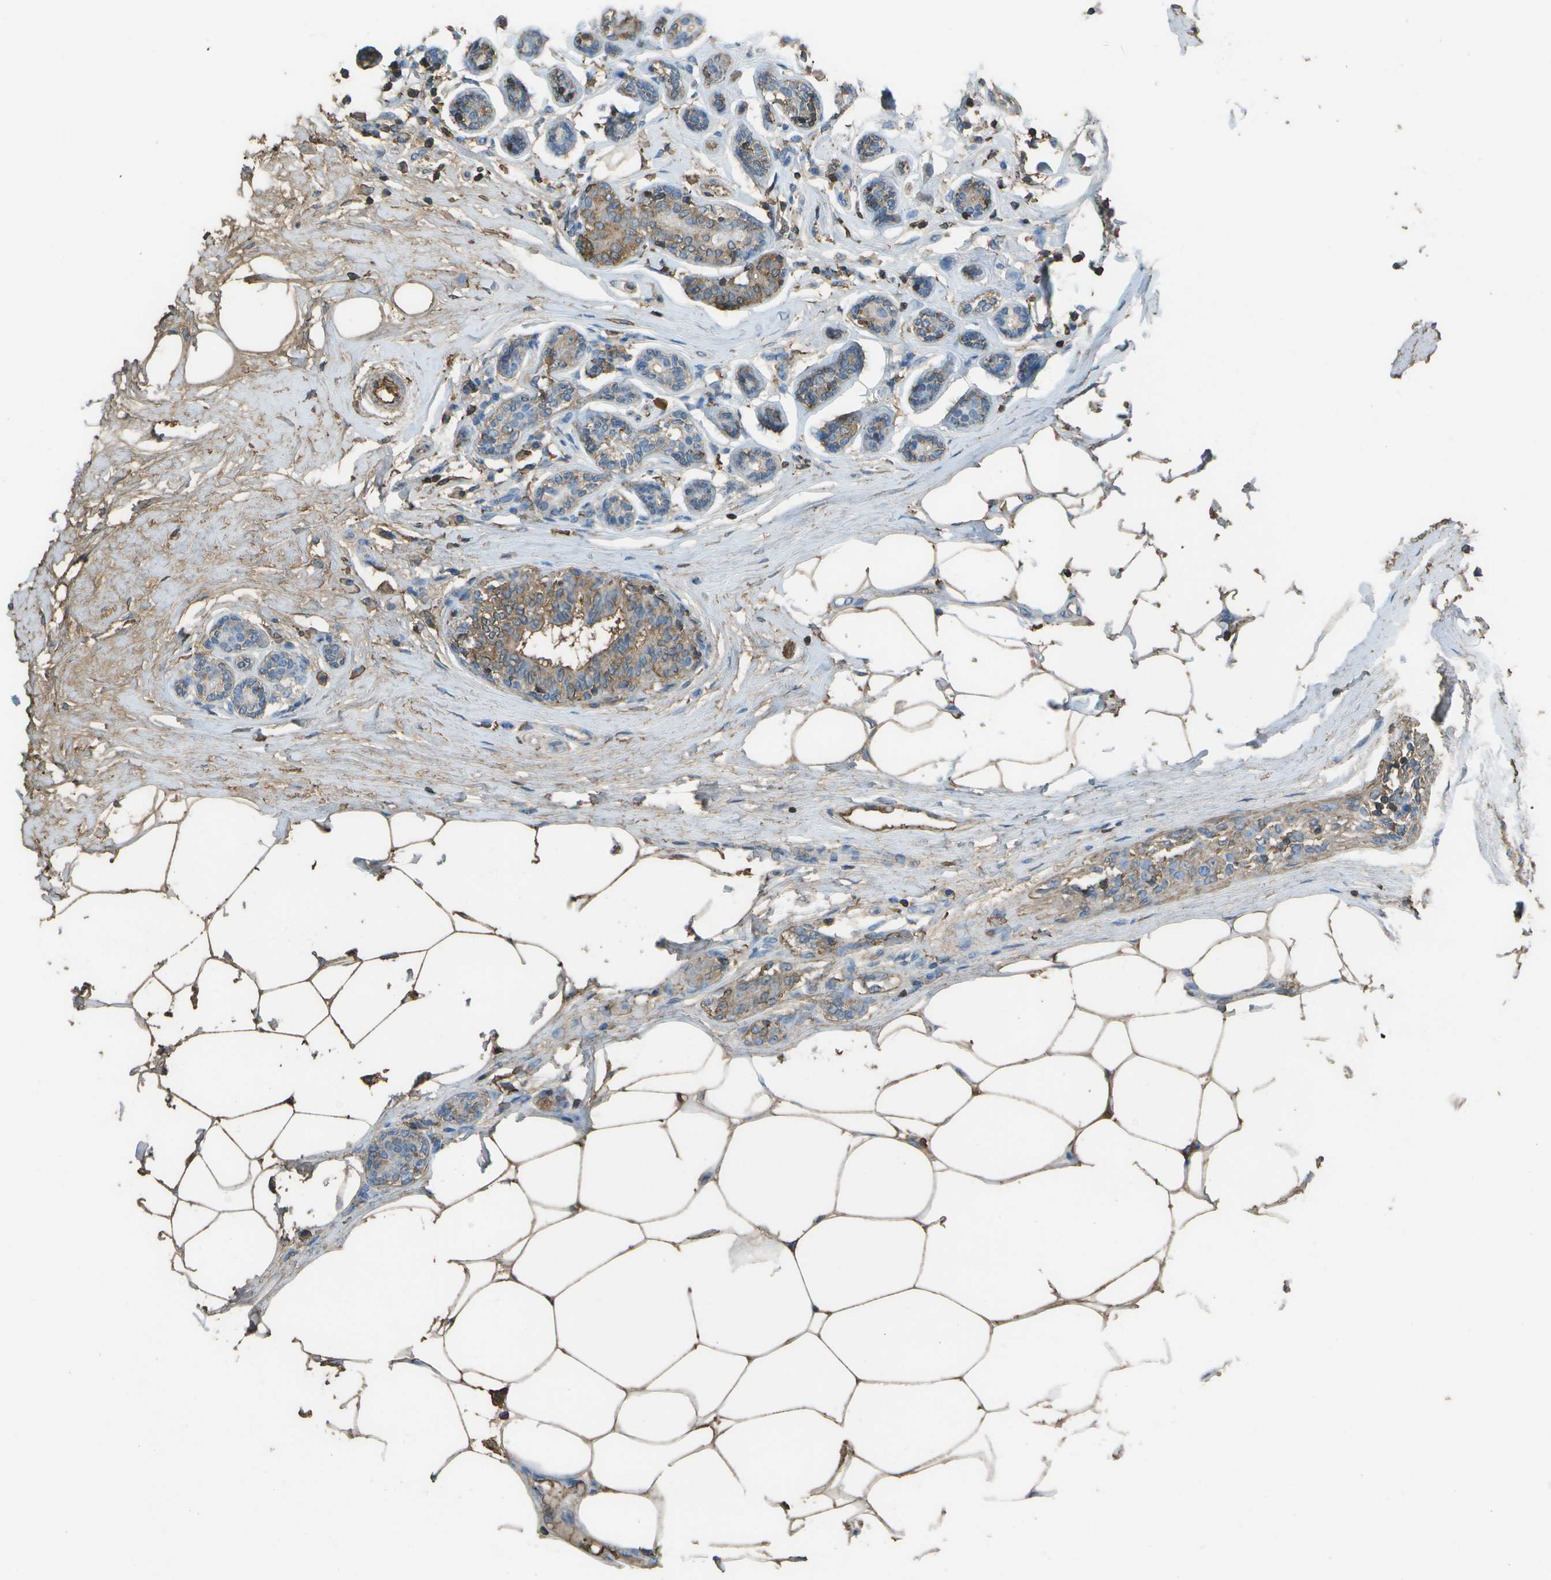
{"staining": {"intensity": "weak", "quantity": "25%-75%", "location": "cytoplasmic/membranous"}, "tissue": "breast cancer", "cell_type": "Tumor cells", "image_type": "cancer", "snomed": [{"axis": "morphology", "description": "Normal tissue, NOS"}, {"axis": "morphology", "description": "Duct carcinoma"}, {"axis": "topography", "description": "Breast"}], "caption": "Breast cancer was stained to show a protein in brown. There is low levels of weak cytoplasmic/membranous expression in approximately 25%-75% of tumor cells. The protein of interest is shown in brown color, while the nuclei are stained blue.", "gene": "CYP4F11", "patient": {"sex": "female", "age": 39}}